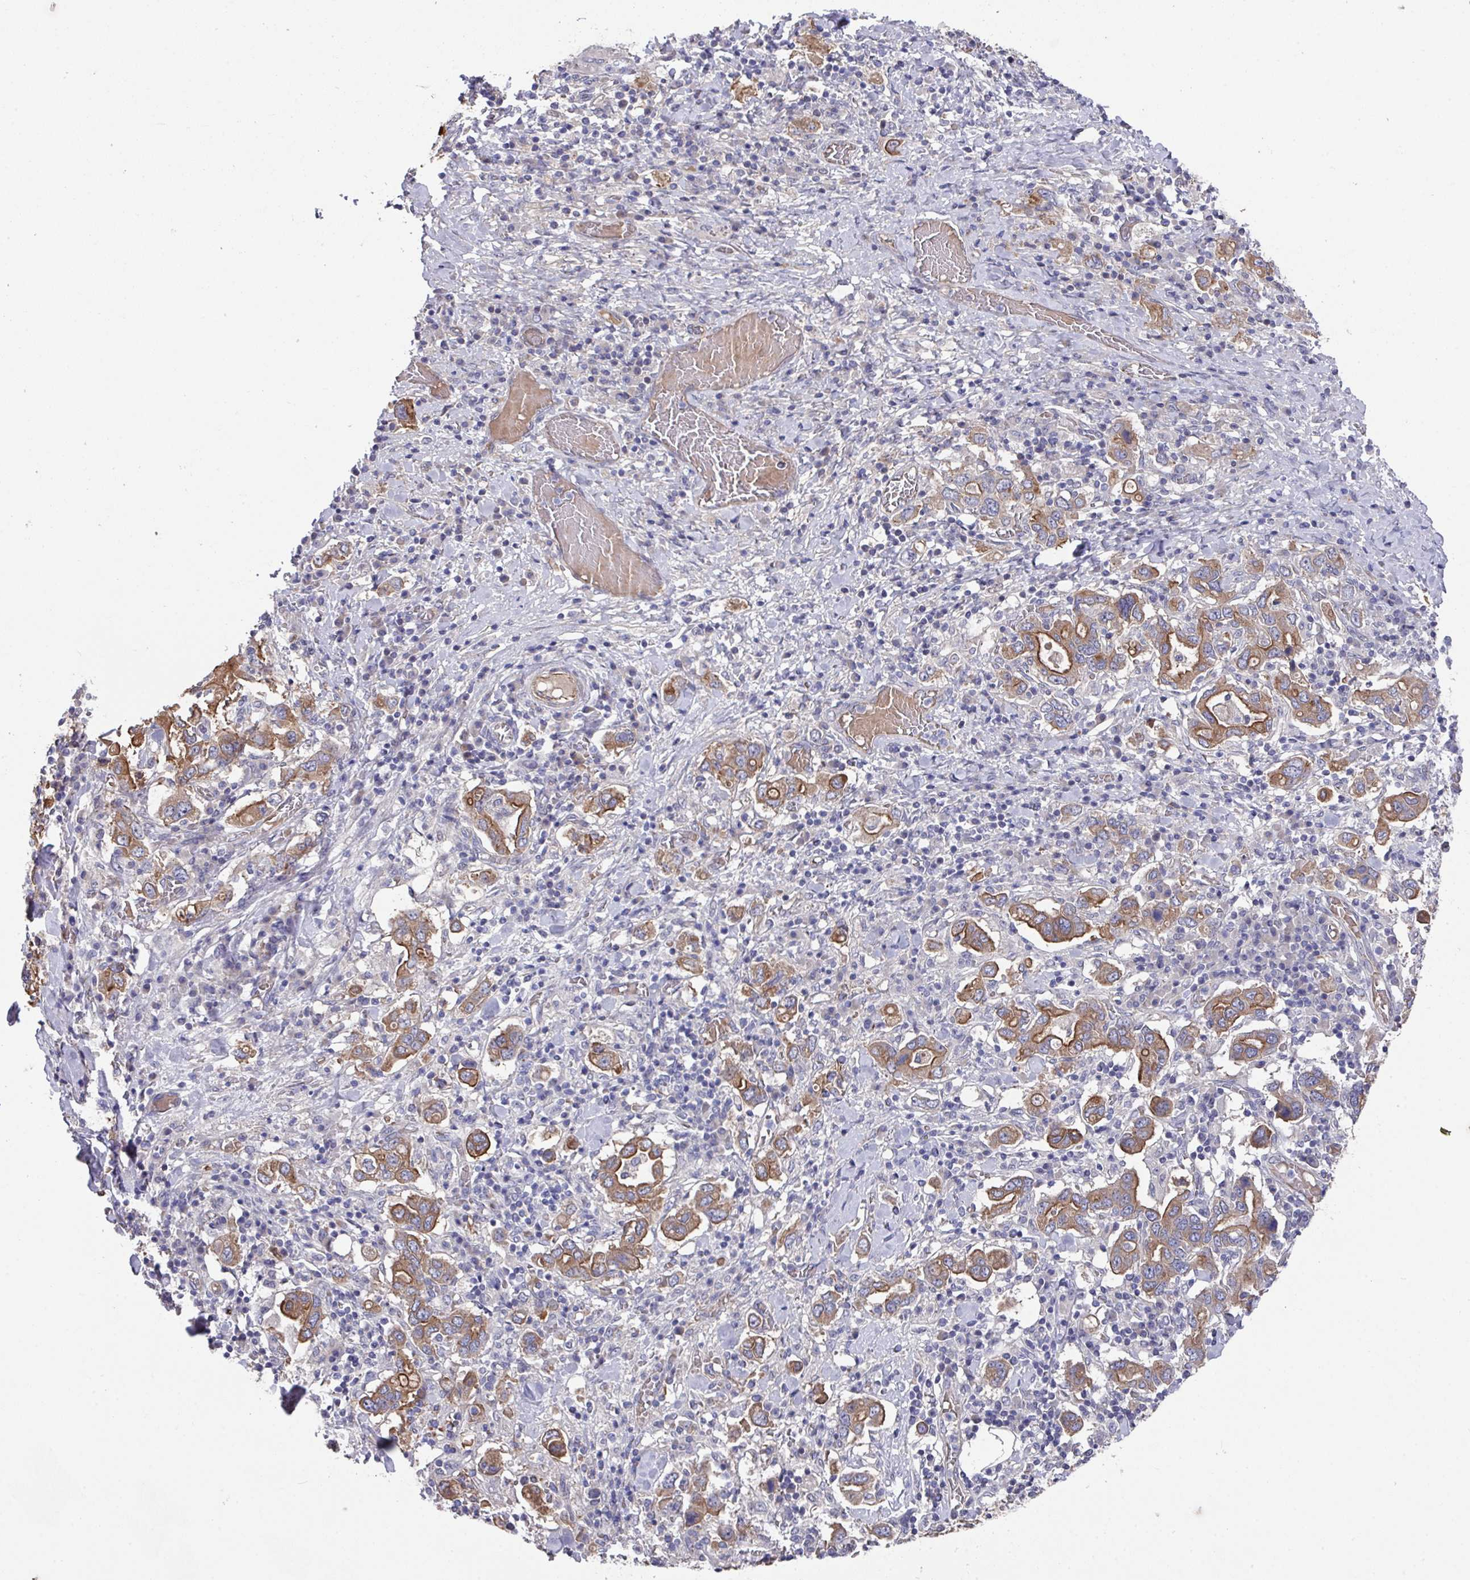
{"staining": {"intensity": "moderate", "quantity": ">75%", "location": "cytoplasmic/membranous"}, "tissue": "stomach cancer", "cell_type": "Tumor cells", "image_type": "cancer", "snomed": [{"axis": "morphology", "description": "Adenocarcinoma, NOS"}, {"axis": "topography", "description": "Stomach, upper"}, {"axis": "topography", "description": "Stomach"}], "caption": "Stomach cancer was stained to show a protein in brown. There is medium levels of moderate cytoplasmic/membranous expression in about >75% of tumor cells. (Brightfield microscopy of DAB IHC at high magnification).", "gene": "PRR5", "patient": {"sex": "male", "age": 62}}